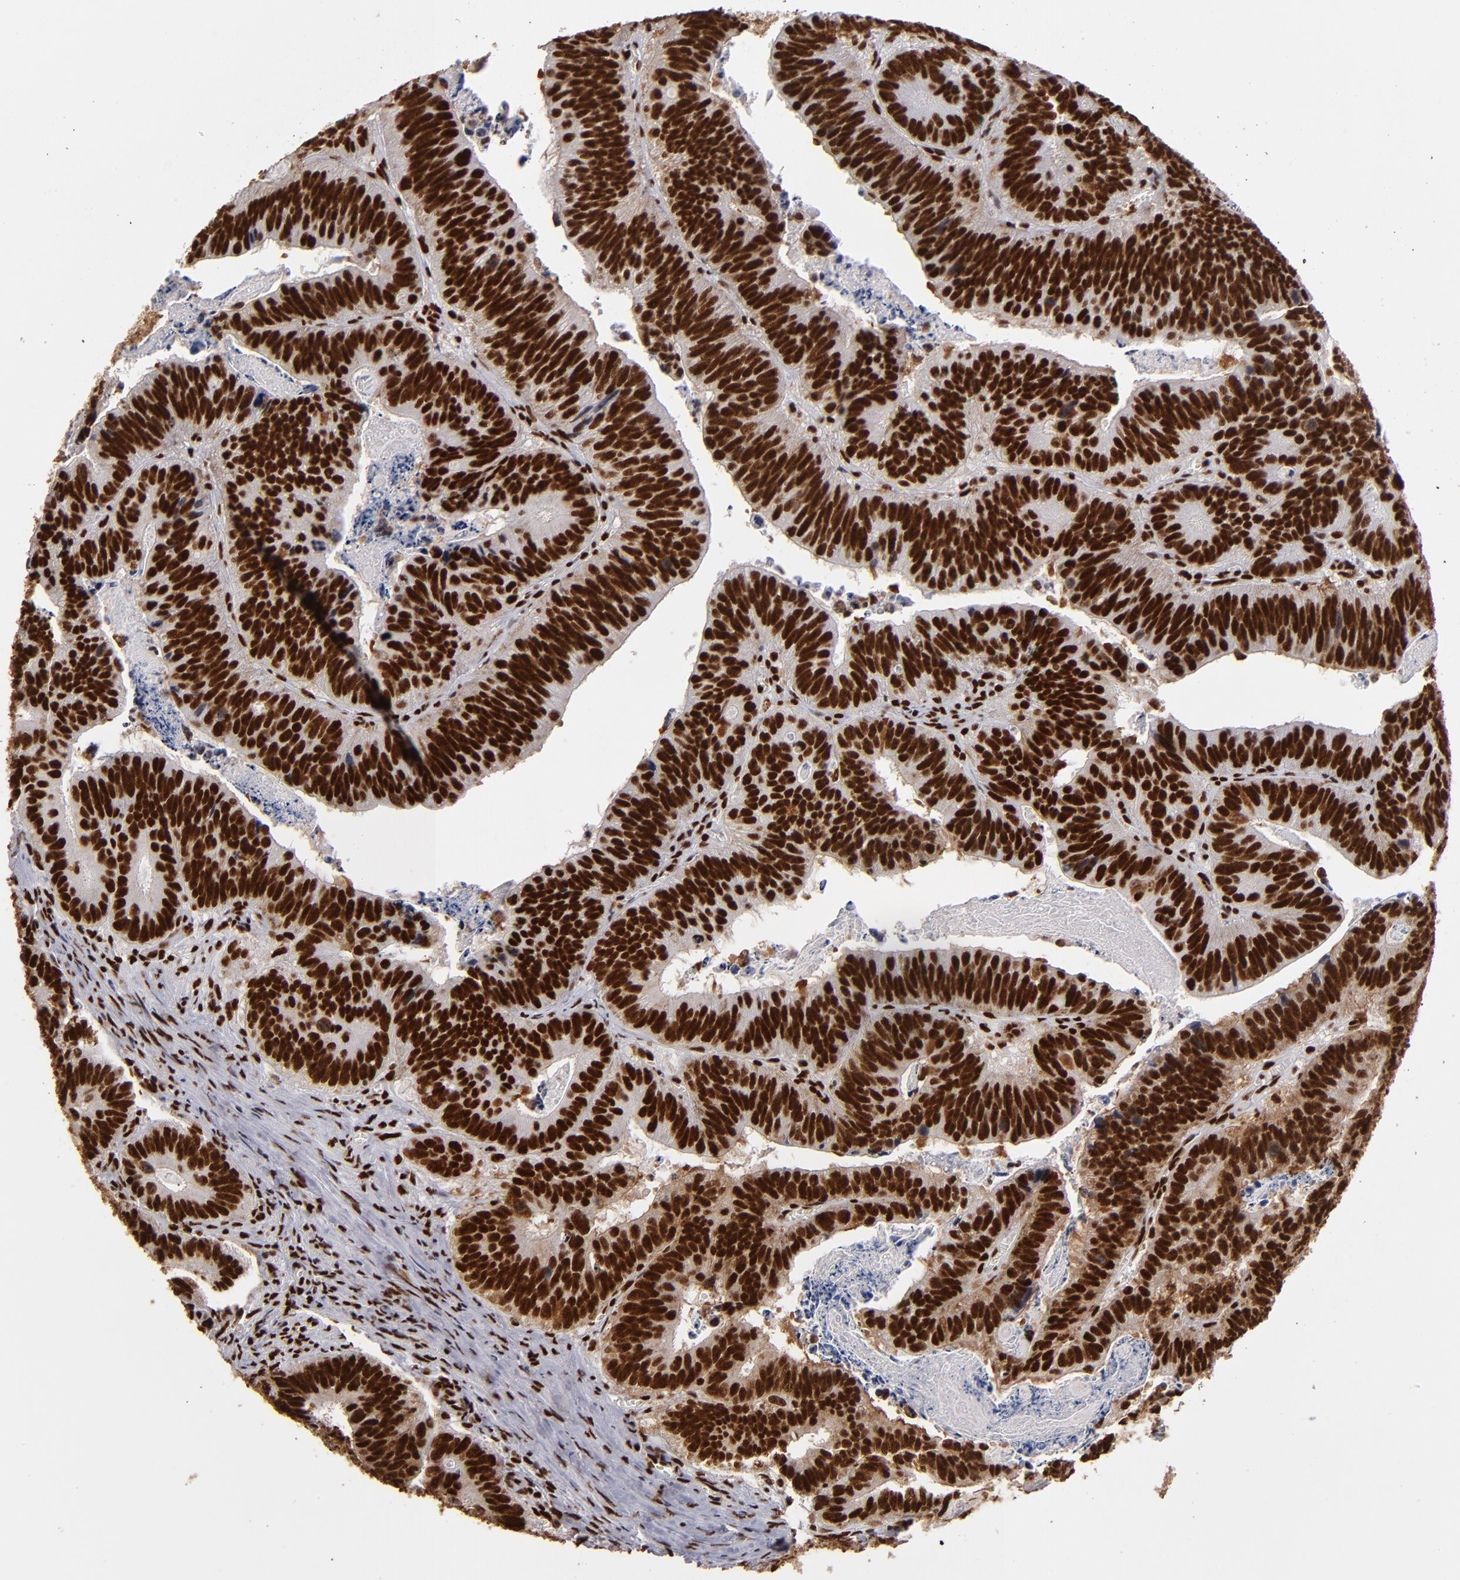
{"staining": {"intensity": "strong", "quantity": ">75%", "location": "nuclear"}, "tissue": "colorectal cancer", "cell_type": "Tumor cells", "image_type": "cancer", "snomed": [{"axis": "morphology", "description": "Adenocarcinoma, NOS"}, {"axis": "topography", "description": "Colon"}], "caption": "Strong nuclear expression is seen in approximately >75% of tumor cells in colorectal cancer (adenocarcinoma). Using DAB (3,3'-diaminobenzidine) (brown) and hematoxylin (blue) stains, captured at high magnification using brightfield microscopy.", "gene": "MRE11", "patient": {"sex": "male", "age": 72}}